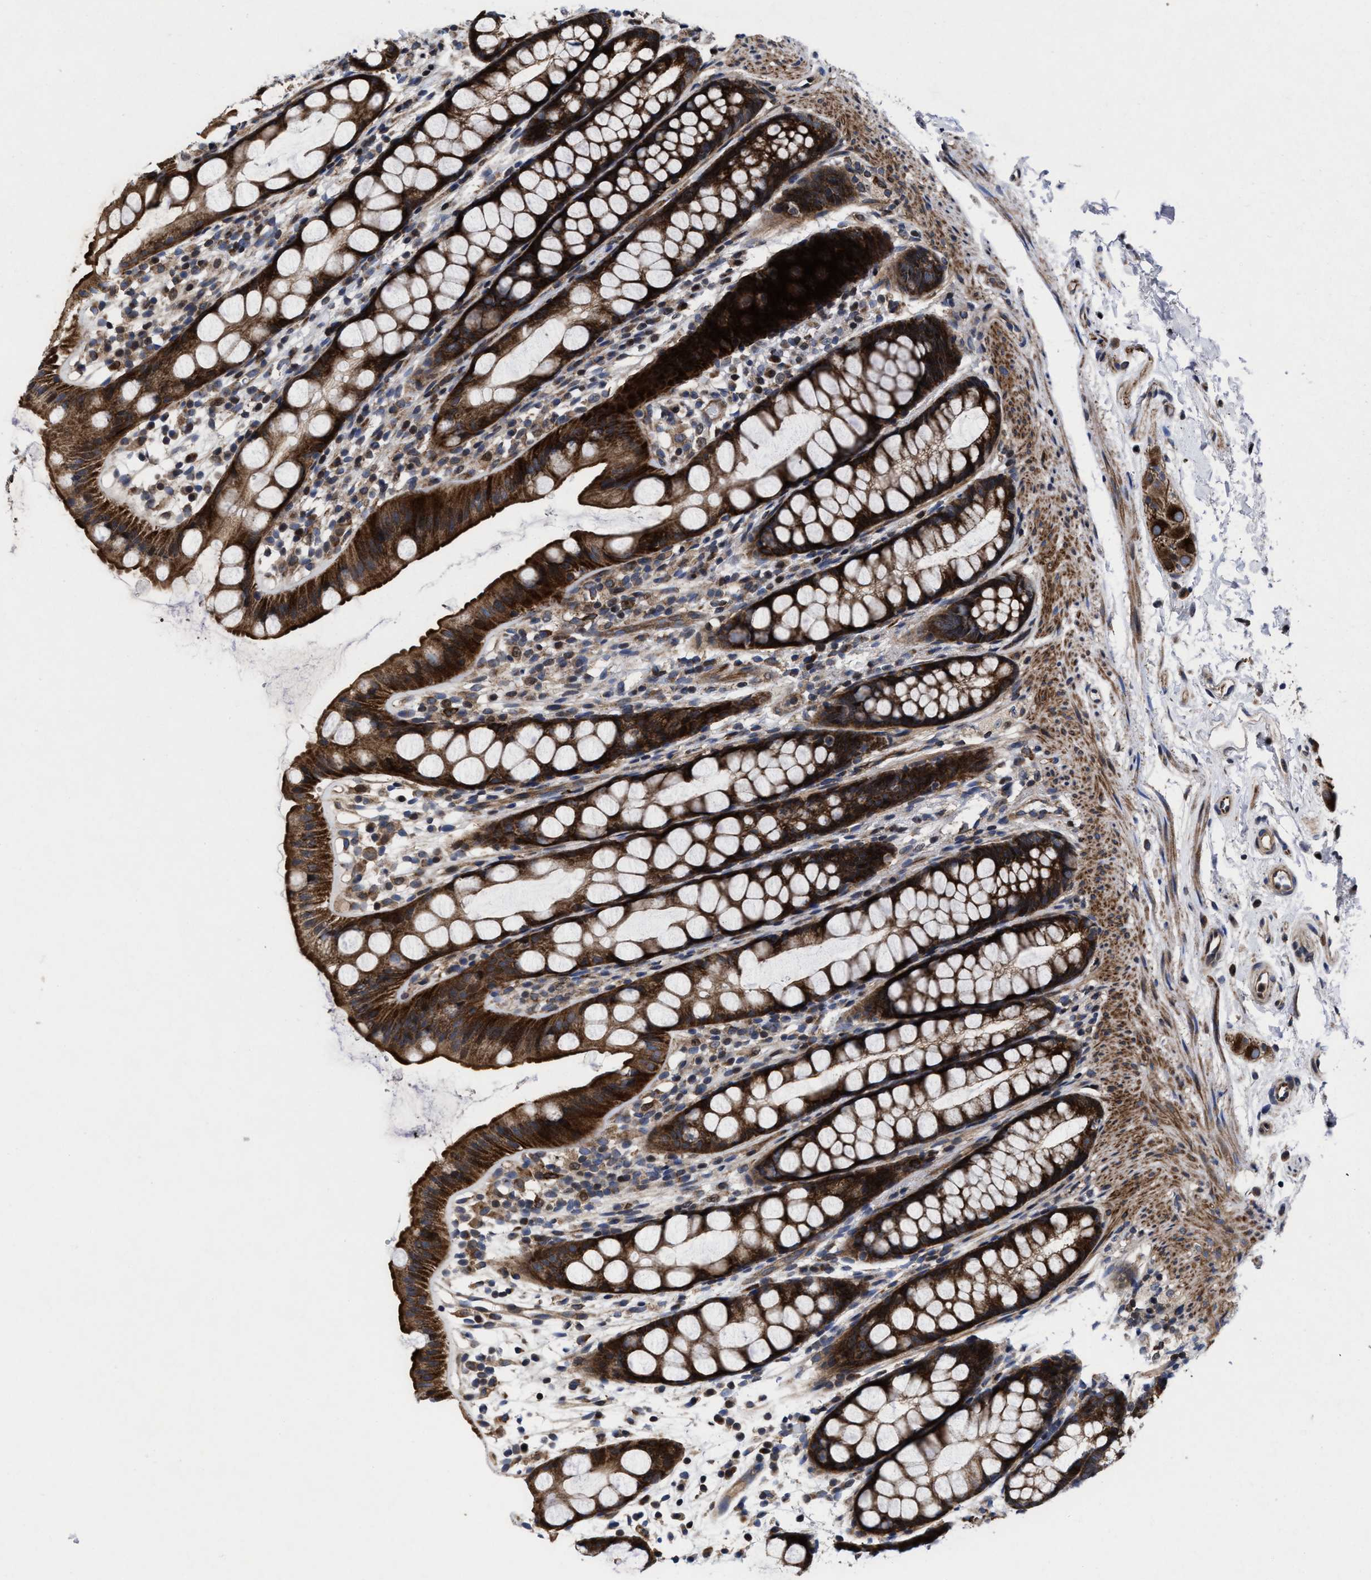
{"staining": {"intensity": "strong", "quantity": ">75%", "location": "cytoplasmic/membranous"}, "tissue": "rectum", "cell_type": "Glandular cells", "image_type": "normal", "snomed": [{"axis": "morphology", "description": "Normal tissue, NOS"}, {"axis": "topography", "description": "Rectum"}], "caption": "A high-resolution micrograph shows immunohistochemistry (IHC) staining of benign rectum, which shows strong cytoplasmic/membranous positivity in approximately >75% of glandular cells.", "gene": "MRPL50", "patient": {"sex": "female", "age": 65}}